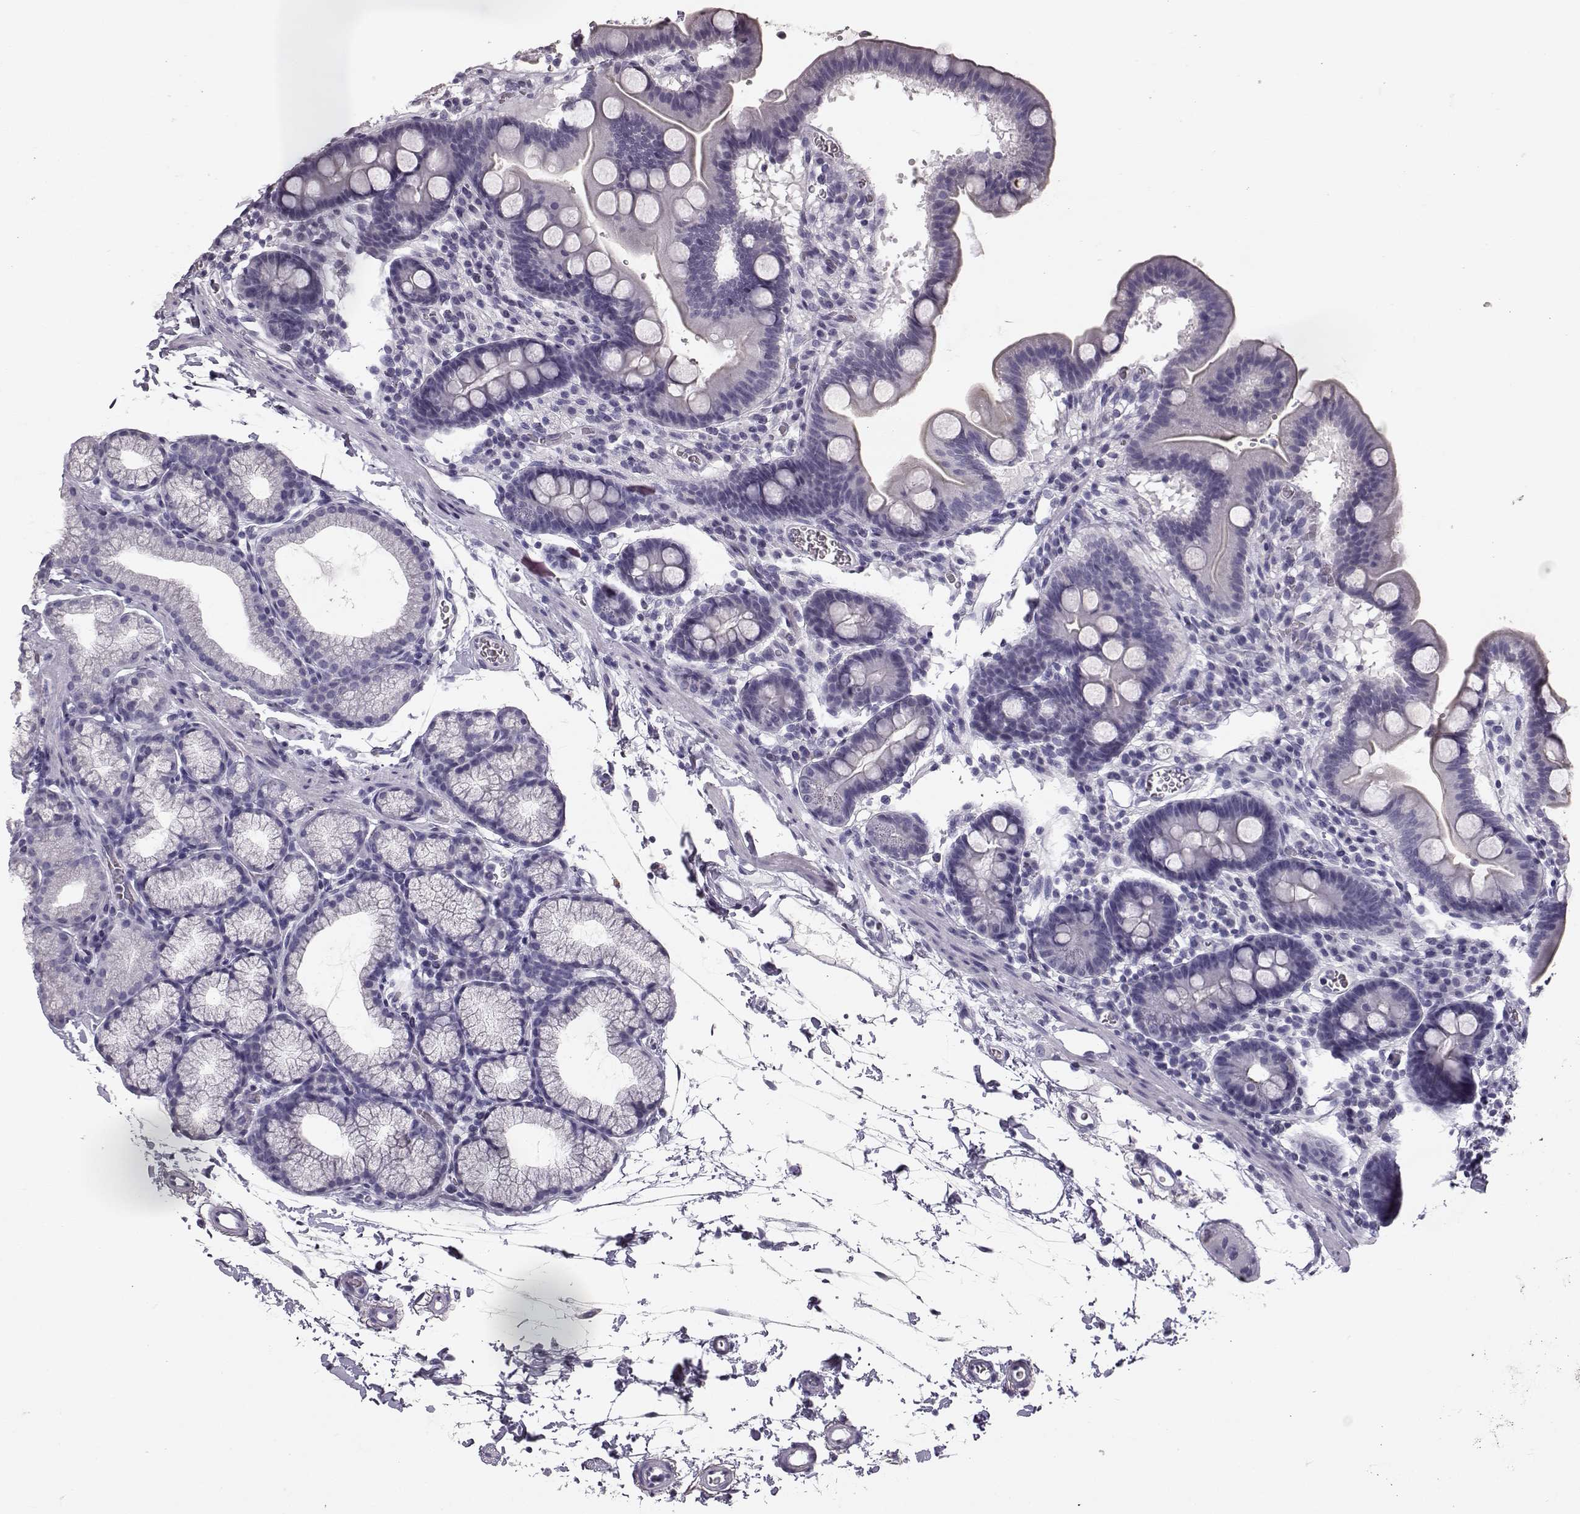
{"staining": {"intensity": "negative", "quantity": "none", "location": "none"}, "tissue": "duodenum", "cell_type": "Glandular cells", "image_type": "normal", "snomed": [{"axis": "morphology", "description": "Normal tissue, NOS"}, {"axis": "topography", "description": "Duodenum"}], "caption": "DAB immunohistochemical staining of normal duodenum reveals no significant expression in glandular cells. Nuclei are stained in blue.", "gene": "BFSP2", "patient": {"sex": "male", "age": 59}}